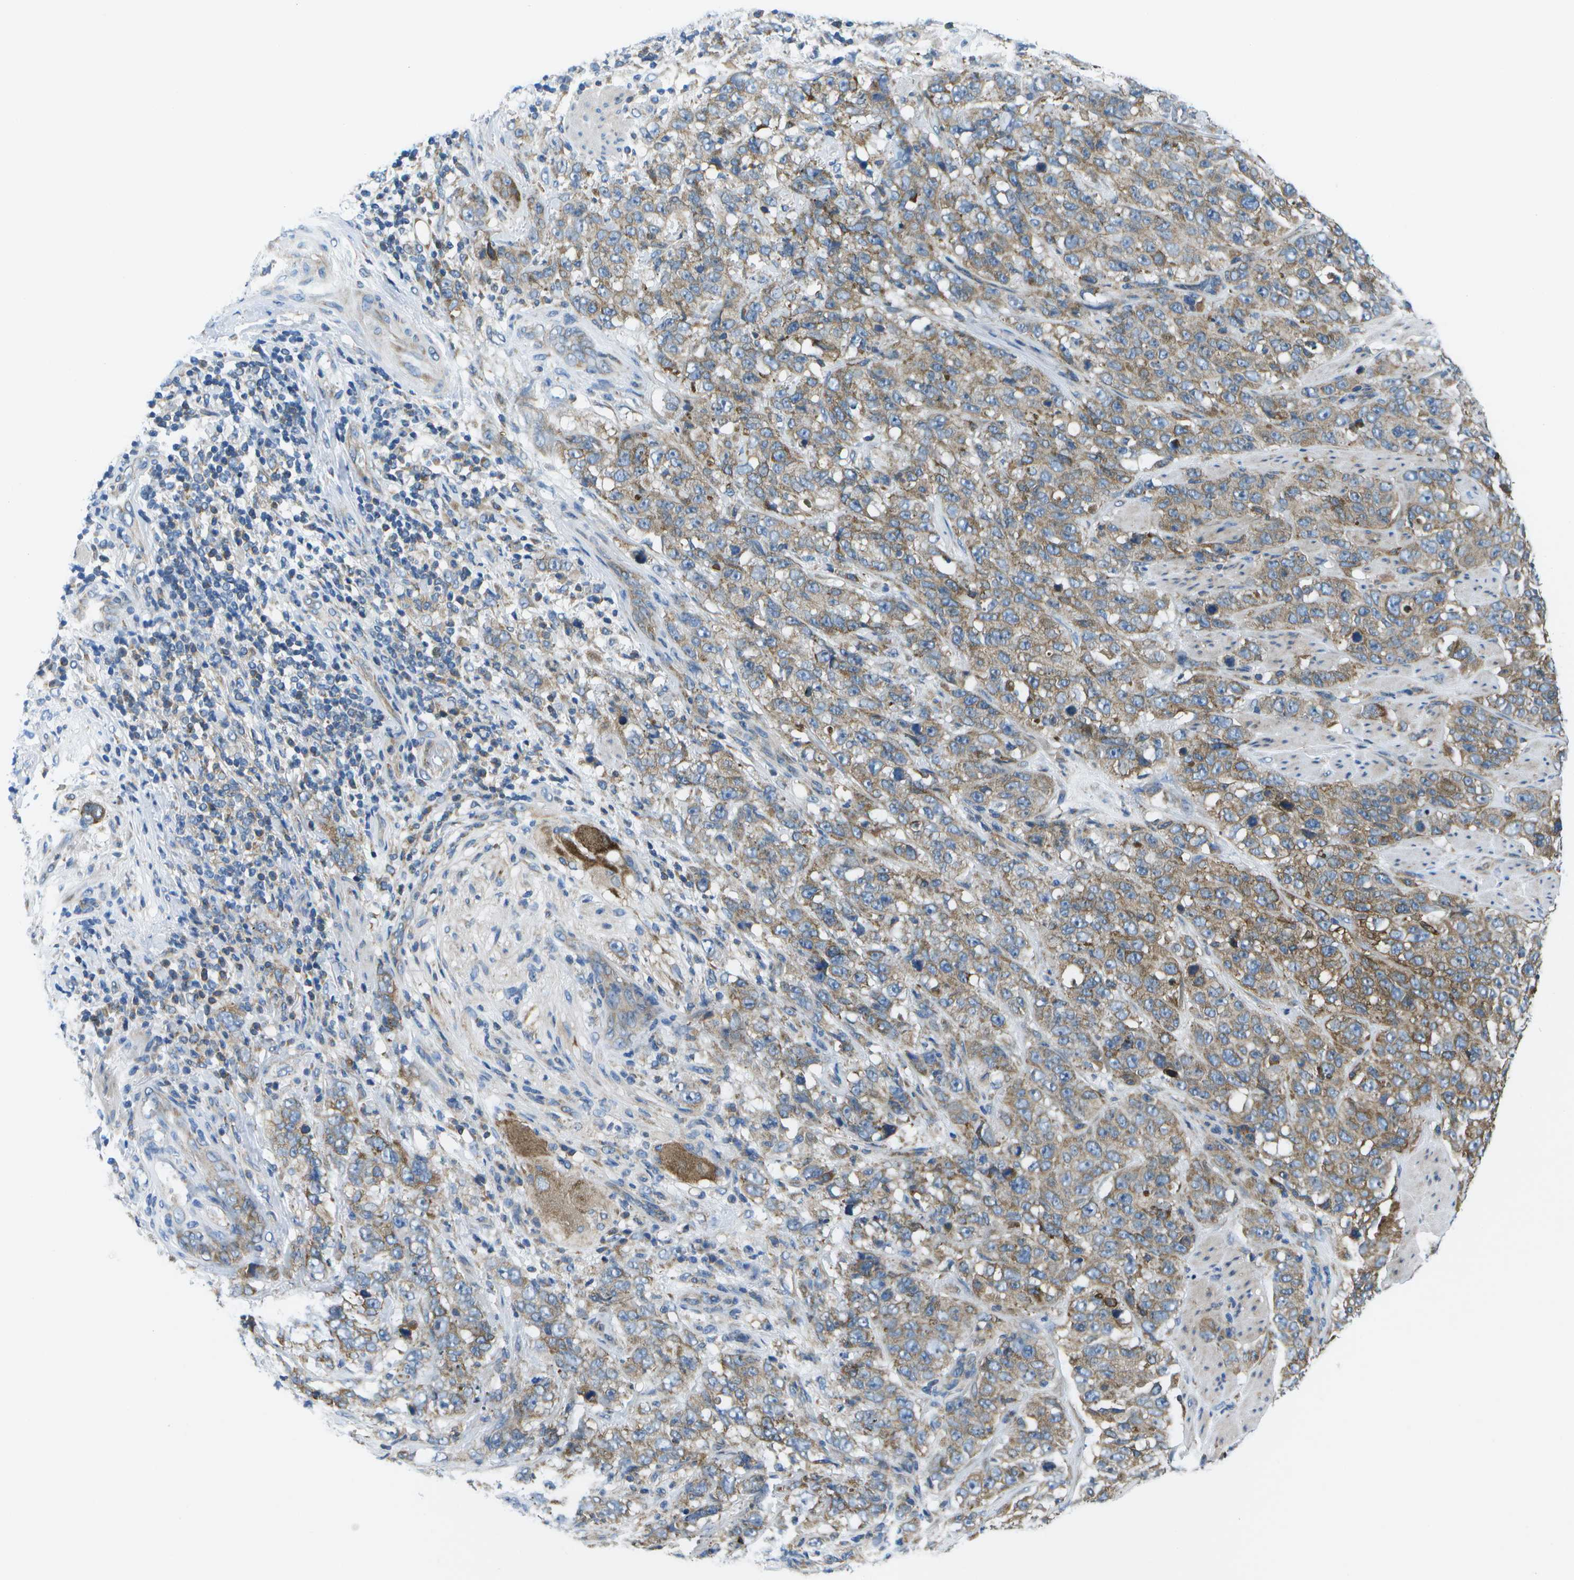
{"staining": {"intensity": "moderate", "quantity": ">75%", "location": "cytoplasmic/membranous"}, "tissue": "stomach cancer", "cell_type": "Tumor cells", "image_type": "cancer", "snomed": [{"axis": "morphology", "description": "Adenocarcinoma, NOS"}, {"axis": "topography", "description": "Stomach"}], "caption": "High-magnification brightfield microscopy of adenocarcinoma (stomach) stained with DAB (brown) and counterstained with hematoxylin (blue). tumor cells exhibit moderate cytoplasmic/membranous positivity is present in about>75% of cells.", "gene": "GDF5", "patient": {"sex": "male", "age": 48}}